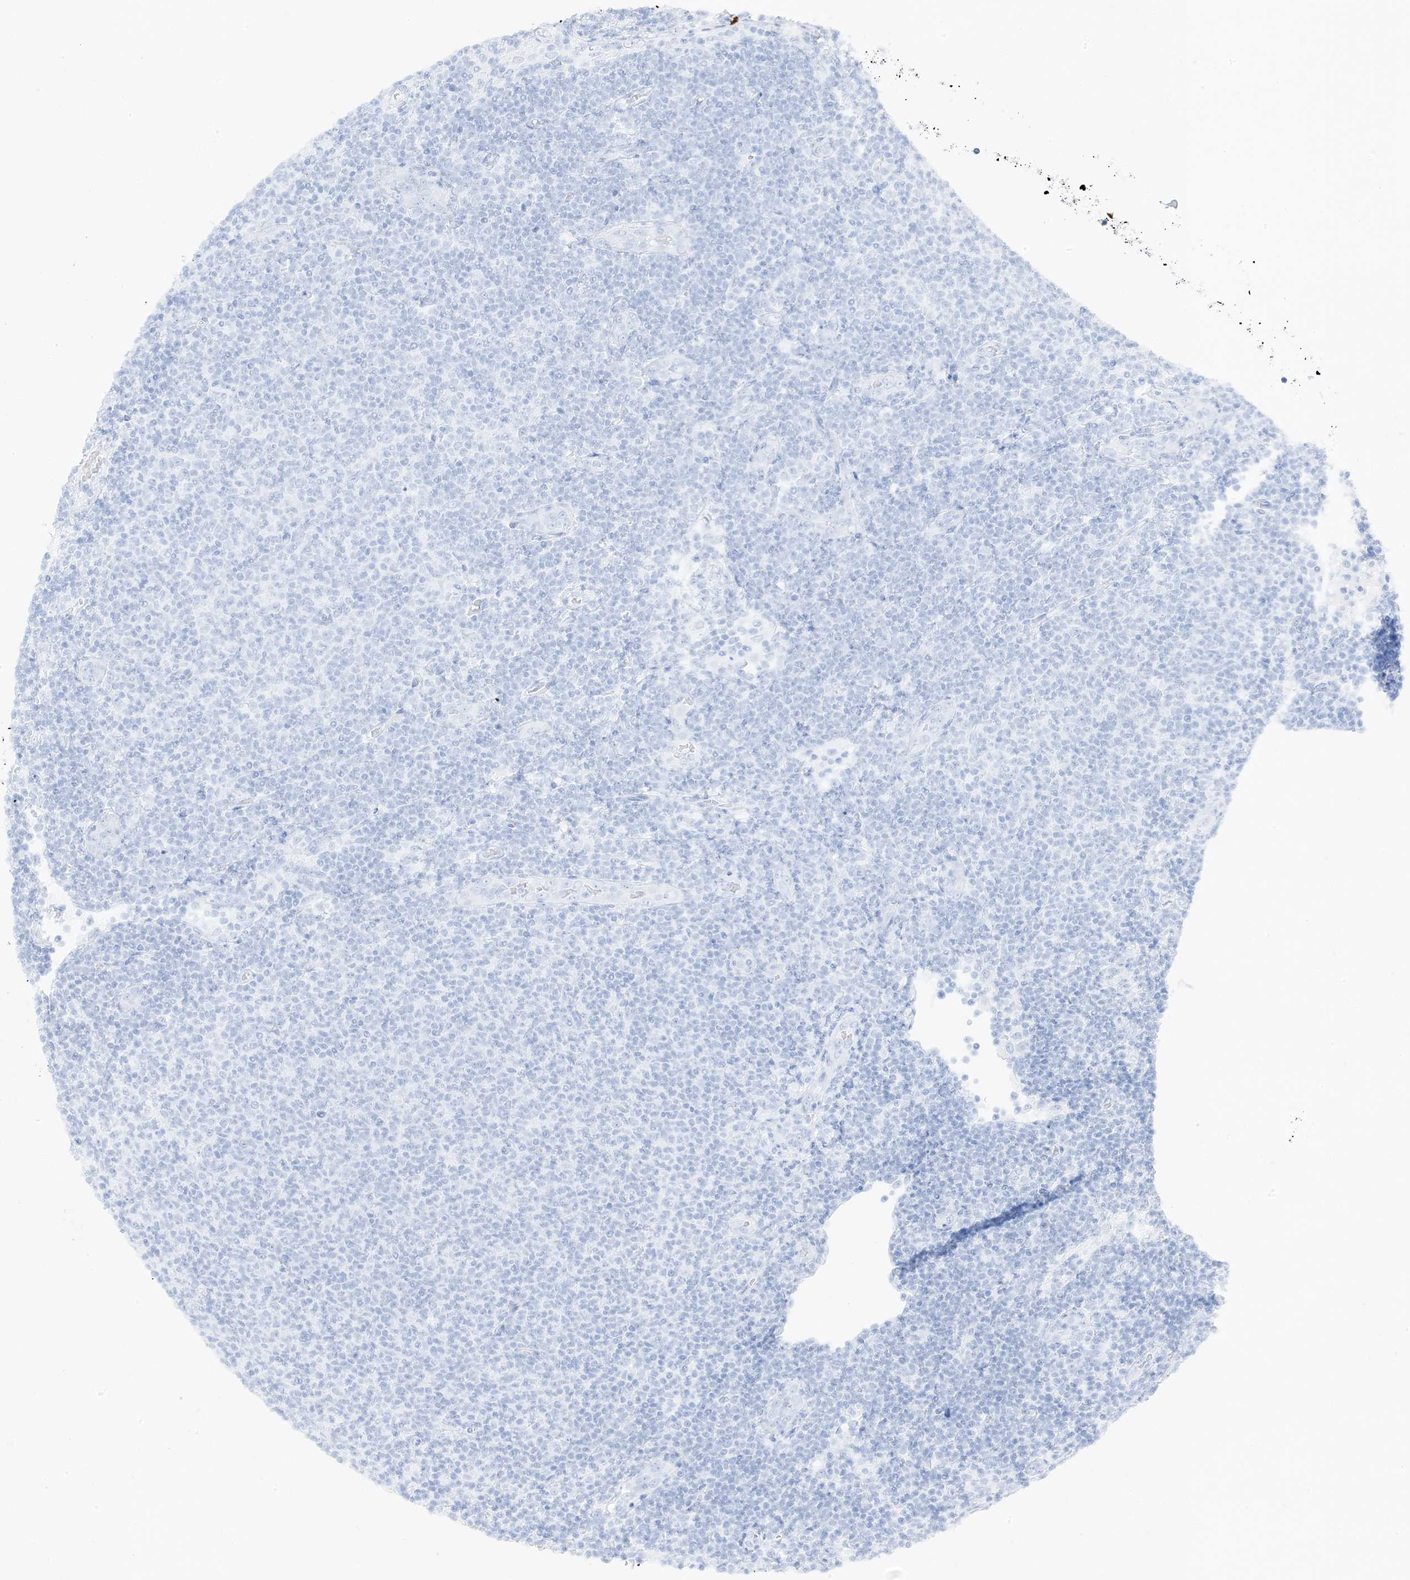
{"staining": {"intensity": "negative", "quantity": "none", "location": "none"}, "tissue": "lymphoma", "cell_type": "Tumor cells", "image_type": "cancer", "snomed": [{"axis": "morphology", "description": "Malignant lymphoma, non-Hodgkin's type, Low grade"}, {"axis": "topography", "description": "Lymph node"}], "caption": "Immunohistochemical staining of human lymphoma displays no significant positivity in tumor cells.", "gene": "RAC1", "patient": {"sex": "male", "age": 66}}